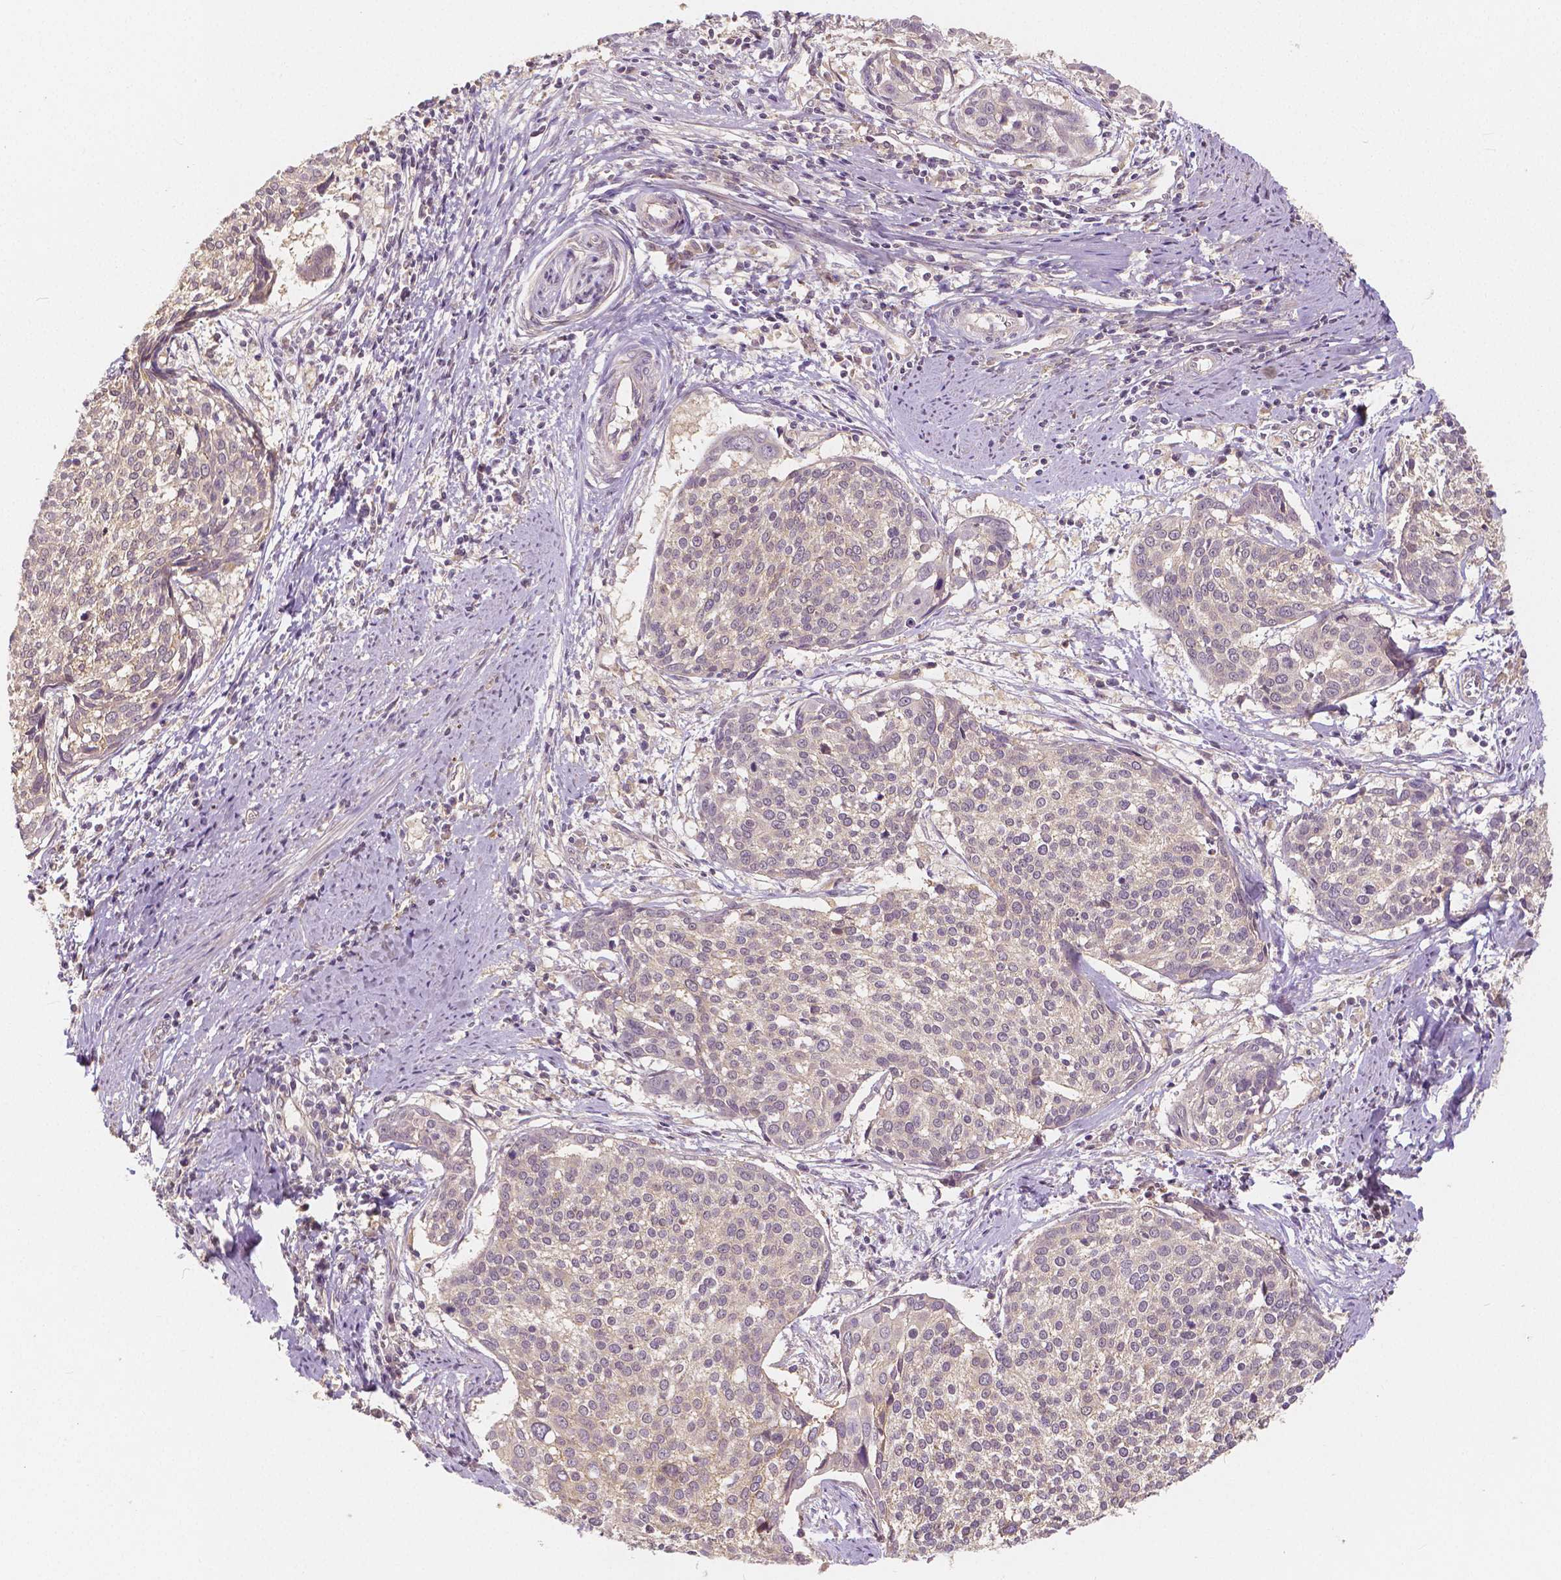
{"staining": {"intensity": "weak", "quantity": "<25%", "location": "cytoplasmic/membranous"}, "tissue": "cervical cancer", "cell_type": "Tumor cells", "image_type": "cancer", "snomed": [{"axis": "morphology", "description": "Squamous cell carcinoma, NOS"}, {"axis": "topography", "description": "Cervix"}], "caption": "Tumor cells are negative for protein expression in human cervical squamous cell carcinoma.", "gene": "SNX12", "patient": {"sex": "female", "age": 39}}